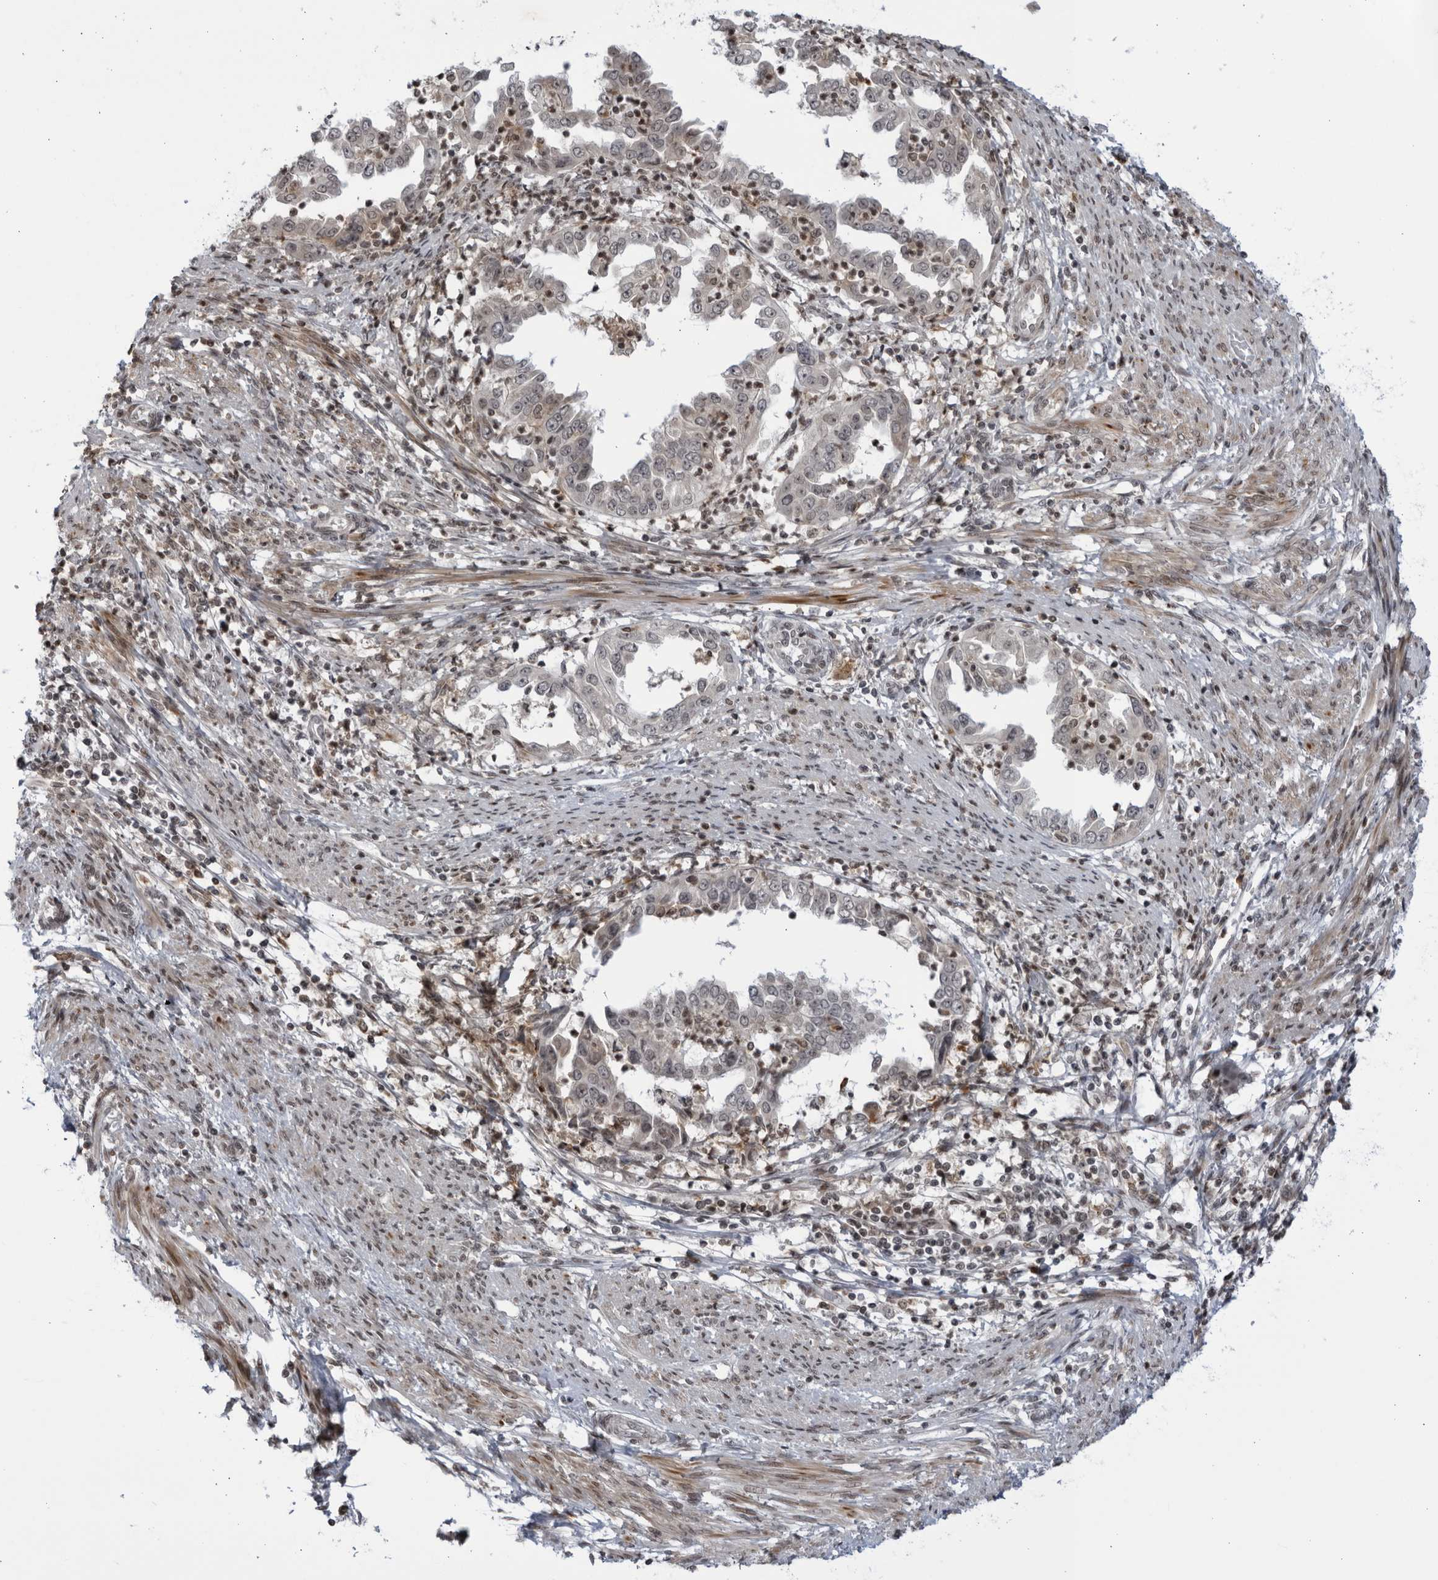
{"staining": {"intensity": "negative", "quantity": "none", "location": "none"}, "tissue": "endometrial cancer", "cell_type": "Tumor cells", "image_type": "cancer", "snomed": [{"axis": "morphology", "description": "Adenocarcinoma, NOS"}, {"axis": "topography", "description": "Endometrium"}], "caption": "DAB immunohistochemical staining of human endometrial adenocarcinoma displays no significant staining in tumor cells.", "gene": "DTL", "patient": {"sex": "female", "age": 85}}